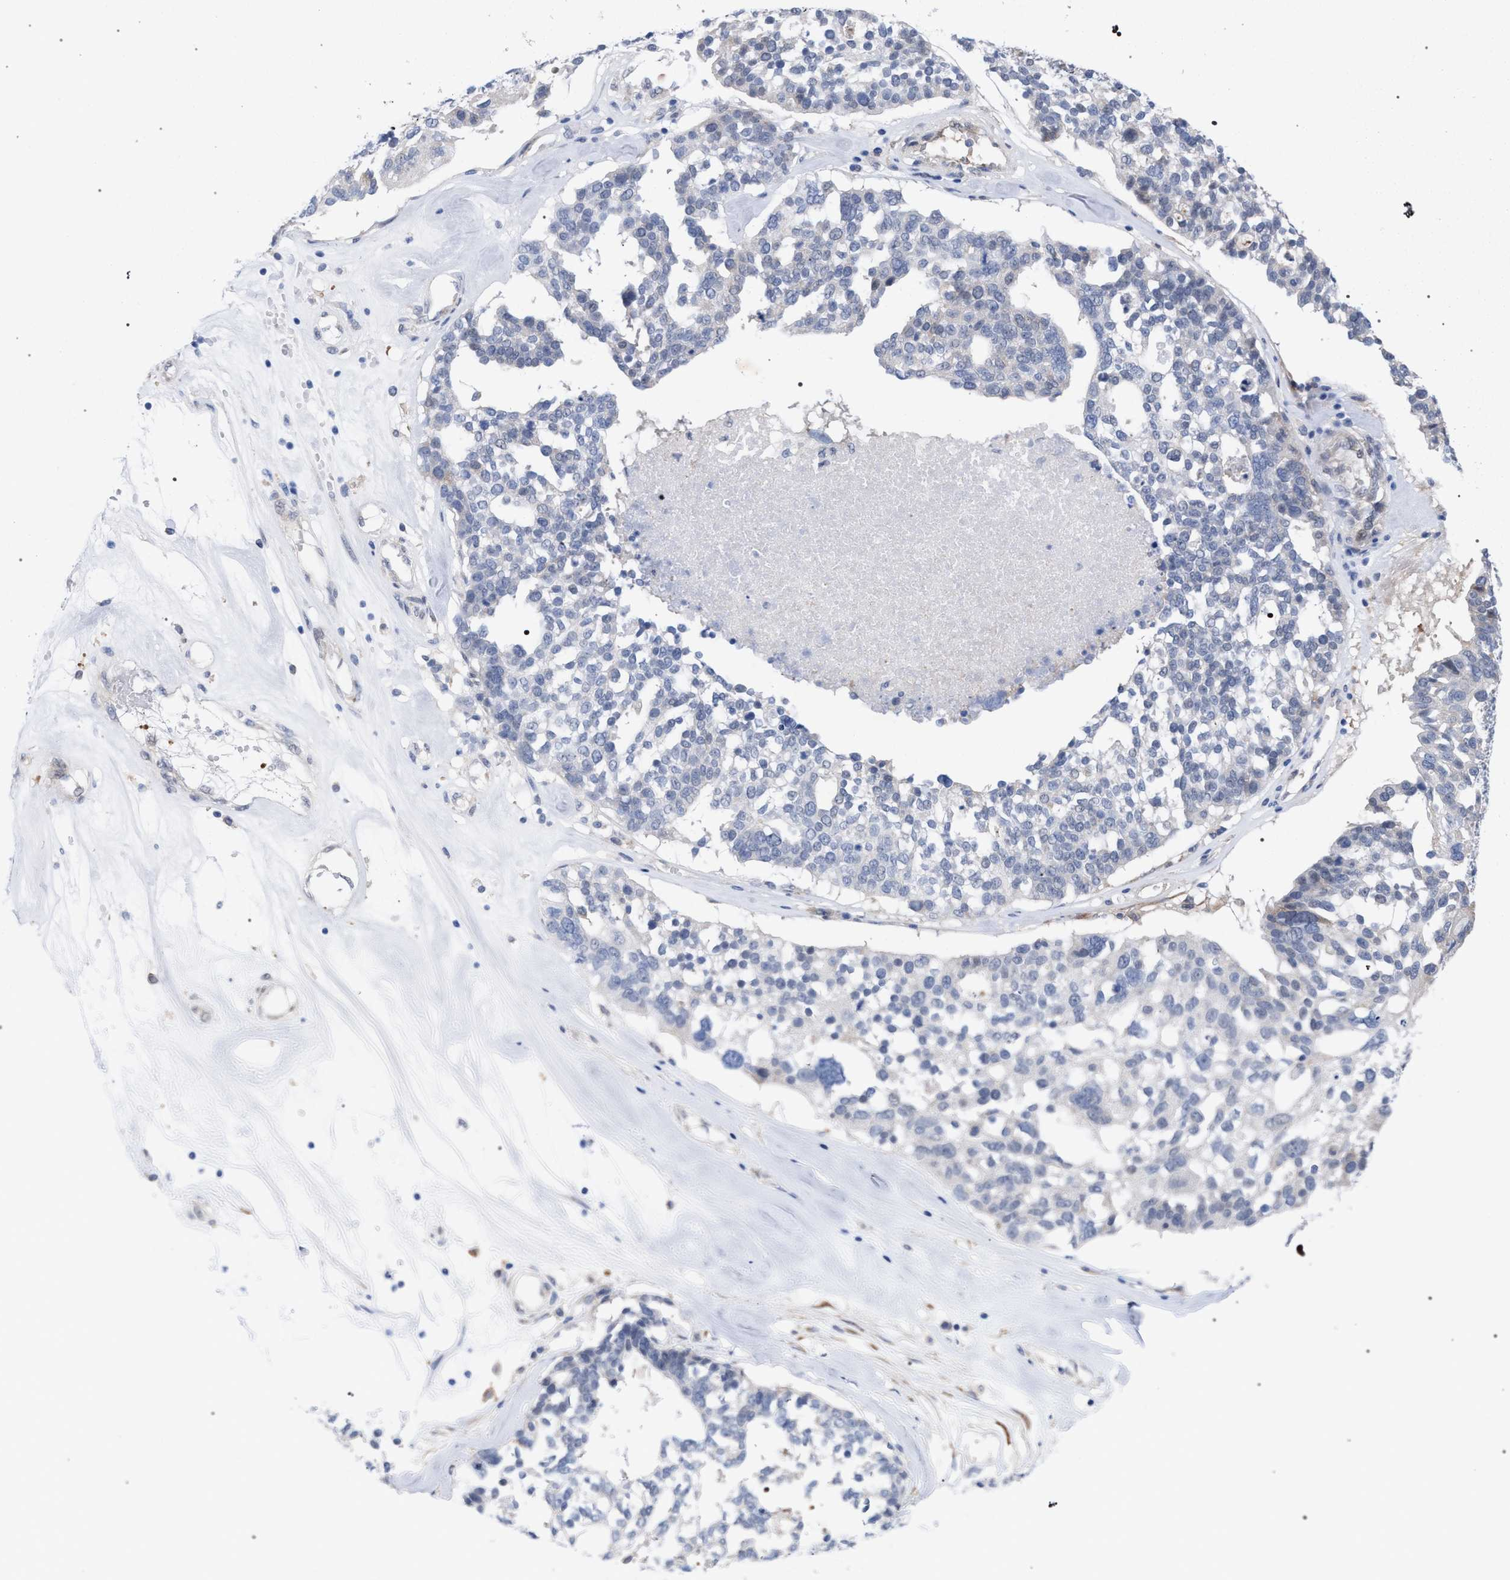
{"staining": {"intensity": "negative", "quantity": "none", "location": "none"}, "tissue": "ovarian cancer", "cell_type": "Tumor cells", "image_type": "cancer", "snomed": [{"axis": "morphology", "description": "Cystadenocarcinoma, serous, NOS"}, {"axis": "topography", "description": "Ovary"}], "caption": "Ovarian serous cystadenocarcinoma was stained to show a protein in brown. There is no significant staining in tumor cells.", "gene": "FHOD3", "patient": {"sex": "female", "age": 59}}